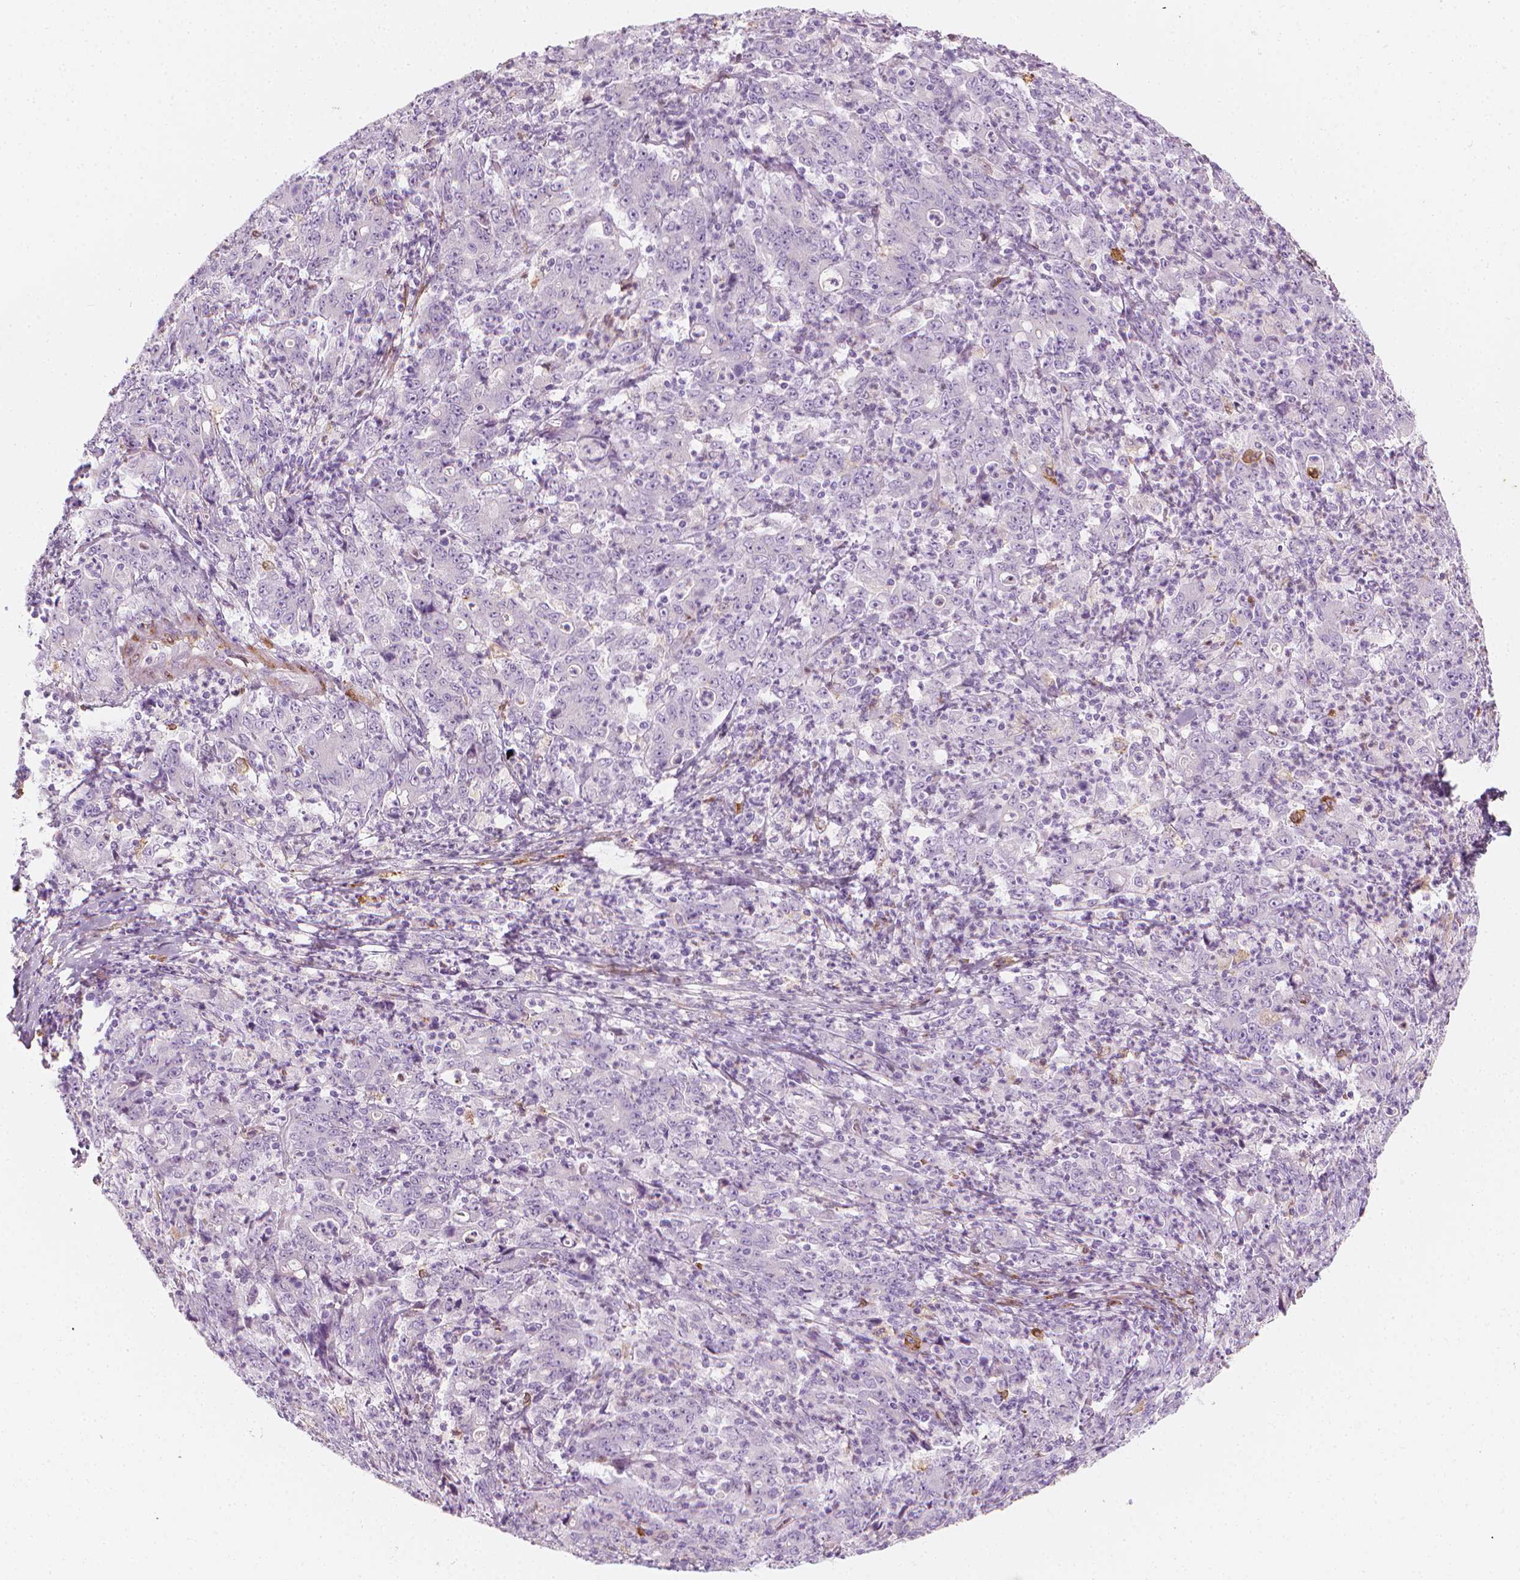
{"staining": {"intensity": "negative", "quantity": "none", "location": "none"}, "tissue": "stomach cancer", "cell_type": "Tumor cells", "image_type": "cancer", "snomed": [{"axis": "morphology", "description": "Adenocarcinoma, NOS"}, {"axis": "topography", "description": "Stomach, lower"}], "caption": "Photomicrograph shows no significant protein positivity in tumor cells of stomach cancer (adenocarcinoma). The staining was performed using DAB to visualize the protein expression in brown, while the nuclei were stained in blue with hematoxylin (Magnification: 20x).", "gene": "CES1", "patient": {"sex": "female", "age": 71}}